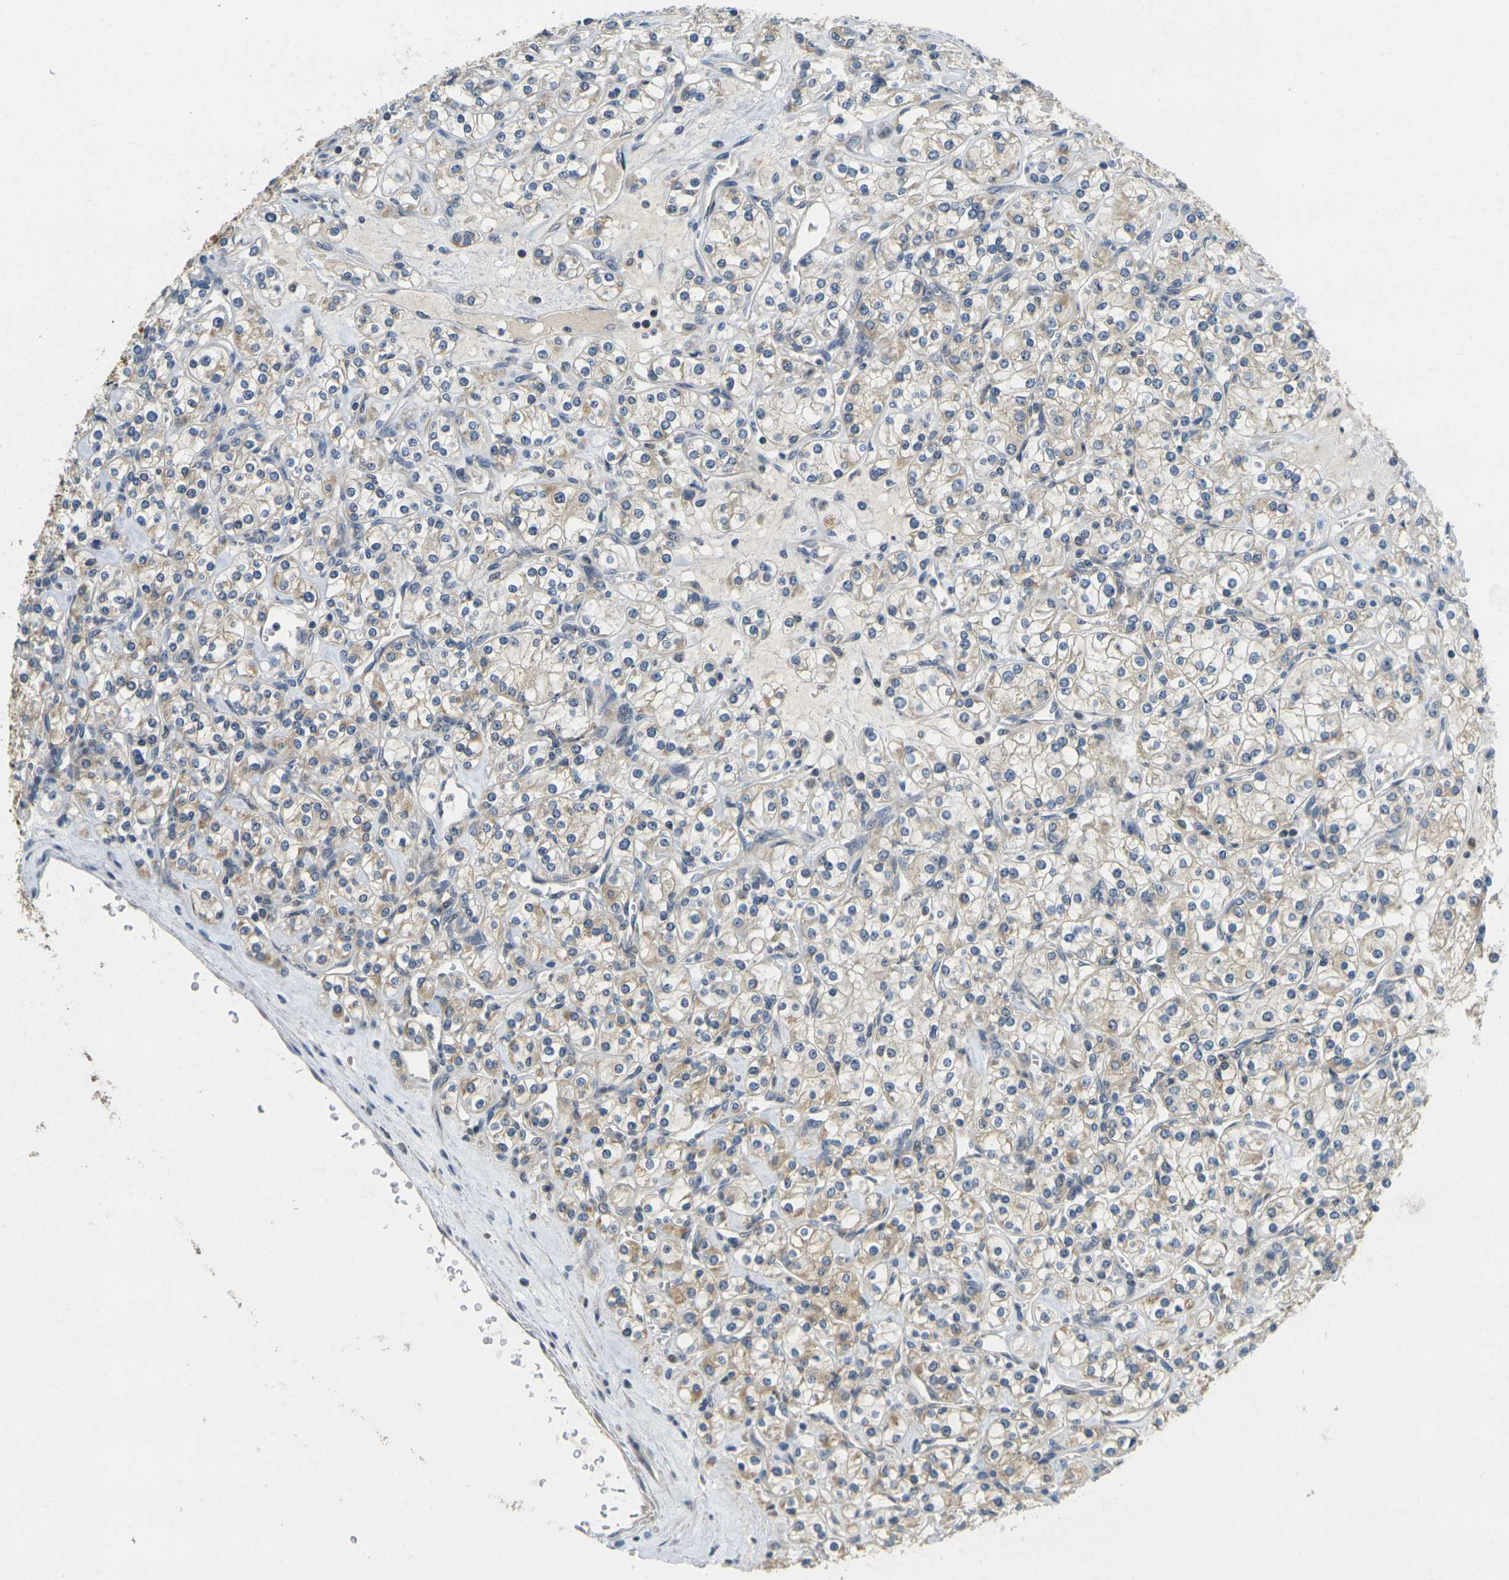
{"staining": {"intensity": "weak", "quantity": ">75%", "location": "cytoplasmic/membranous"}, "tissue": "renal cancer", "cell_type": "Tumor cells", "image_type": "cancer", "snomed": [{"axis": "morphology", "description": "Adenocarcinoma, NOS"}, {"axis": "topography", "description": "Kidney"}], "caption": "Immunohistochemistry staining of renal adenocarcinoma, which exhibits low levels of weak cytoplasmic/membranous staining in about >75% of tumor cells indicating weak cytoplasmic/membranous protein staining. The staining was performed using DAB (brown) for protein detection and nuclei were counterstained in hematoxylin (blue).", "gene": "KLHL8", "patient": {"sex": "male", "age": 77}}